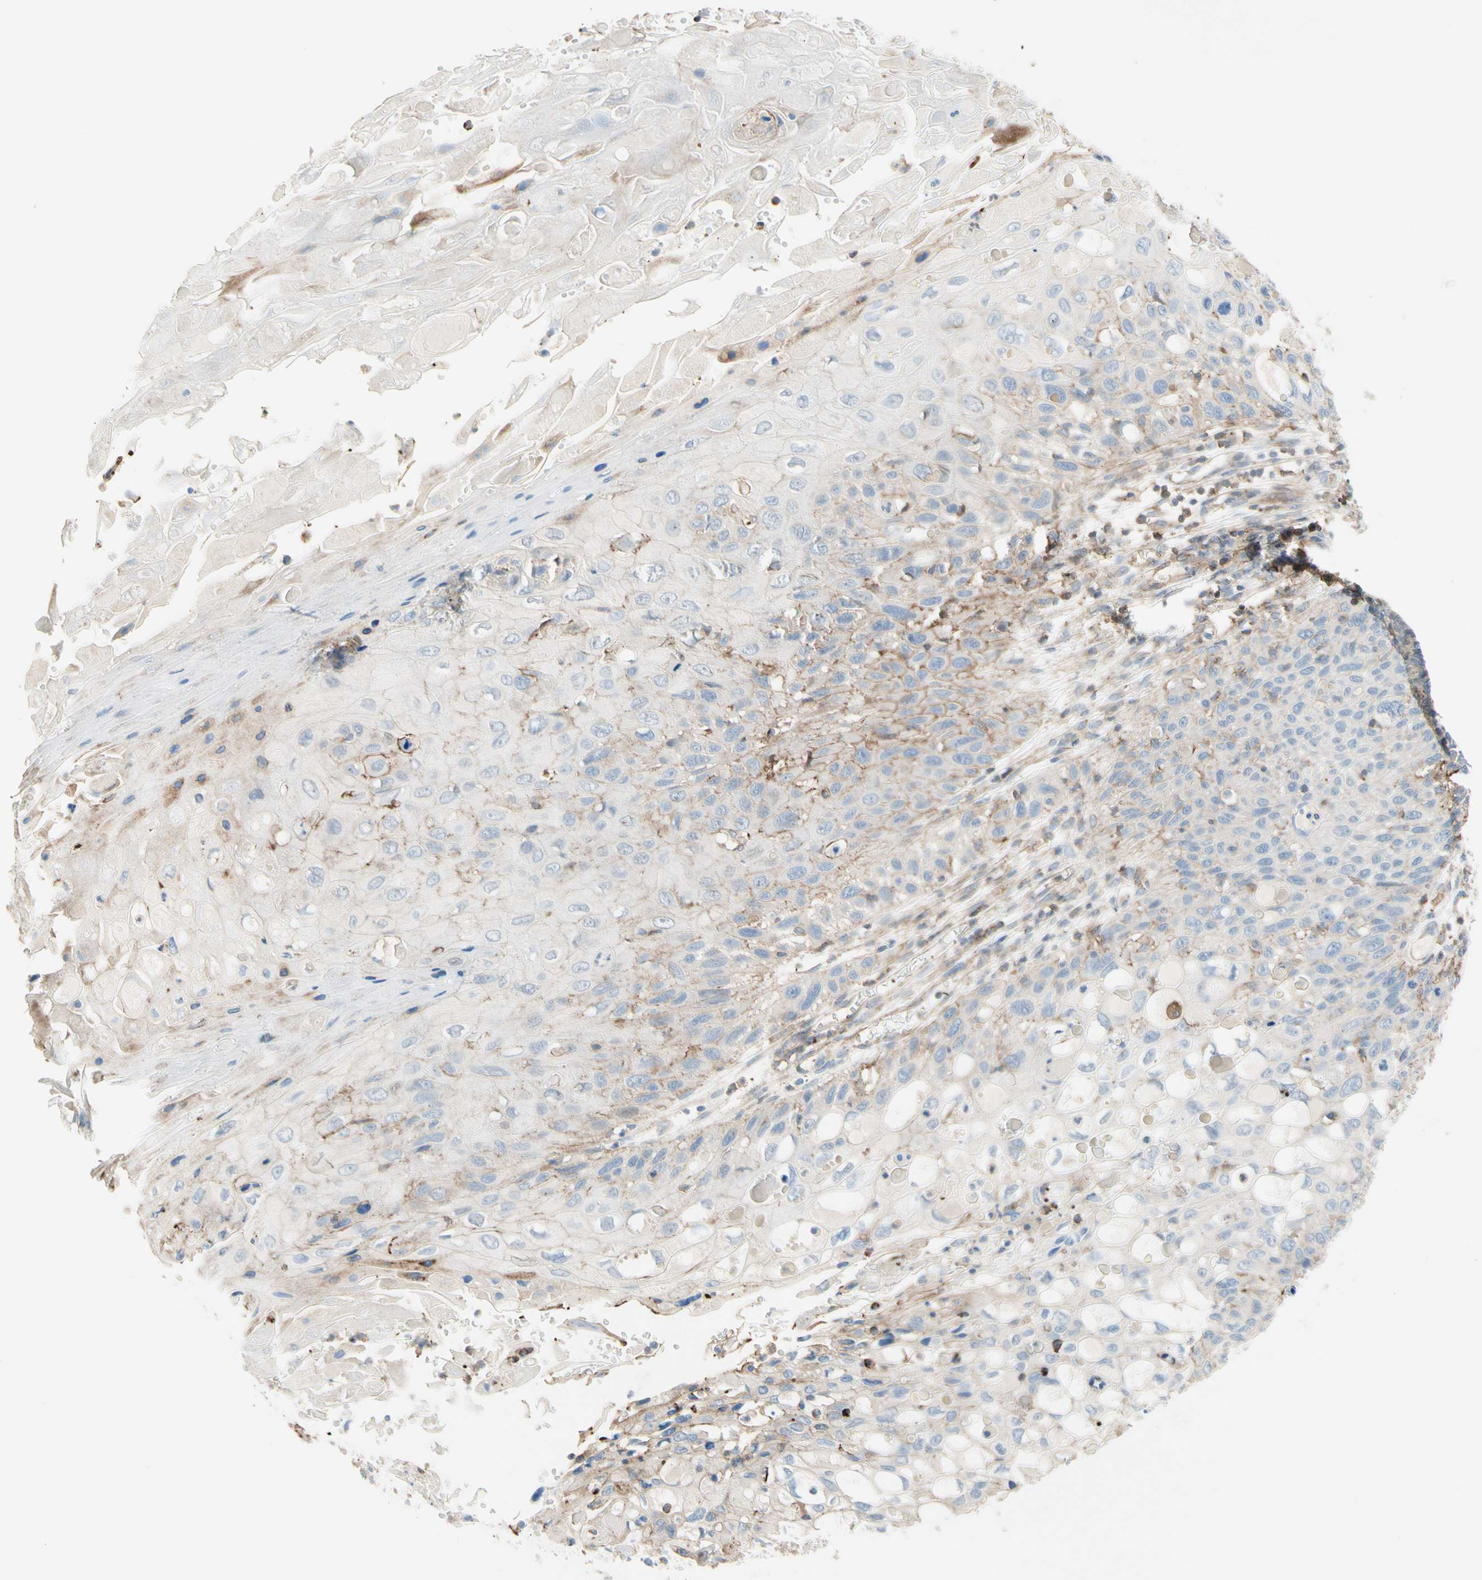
{"staining": {"intensity": "weak", "quantity": "25%-75%", "location": "cytoplasmic/membranous"}, "tissue": "cervical cancer", "cell_type": "Tumor cells", "image_type": "cancer", "snomed": [{"axis": "morphology", "description": "Squamous cell carcinoma, NOS"}, {"axis": "topography", "description": "Cervix"}], "caption": "This is an image of immunohistochemistry staining of cervical cancer (squamous cell carcinoma), which shows weak staining in the cytoplasmic/membranous of tumor cells.", "gene": "SEMA4C", "patient": {"sex": "female", "age": 70}}